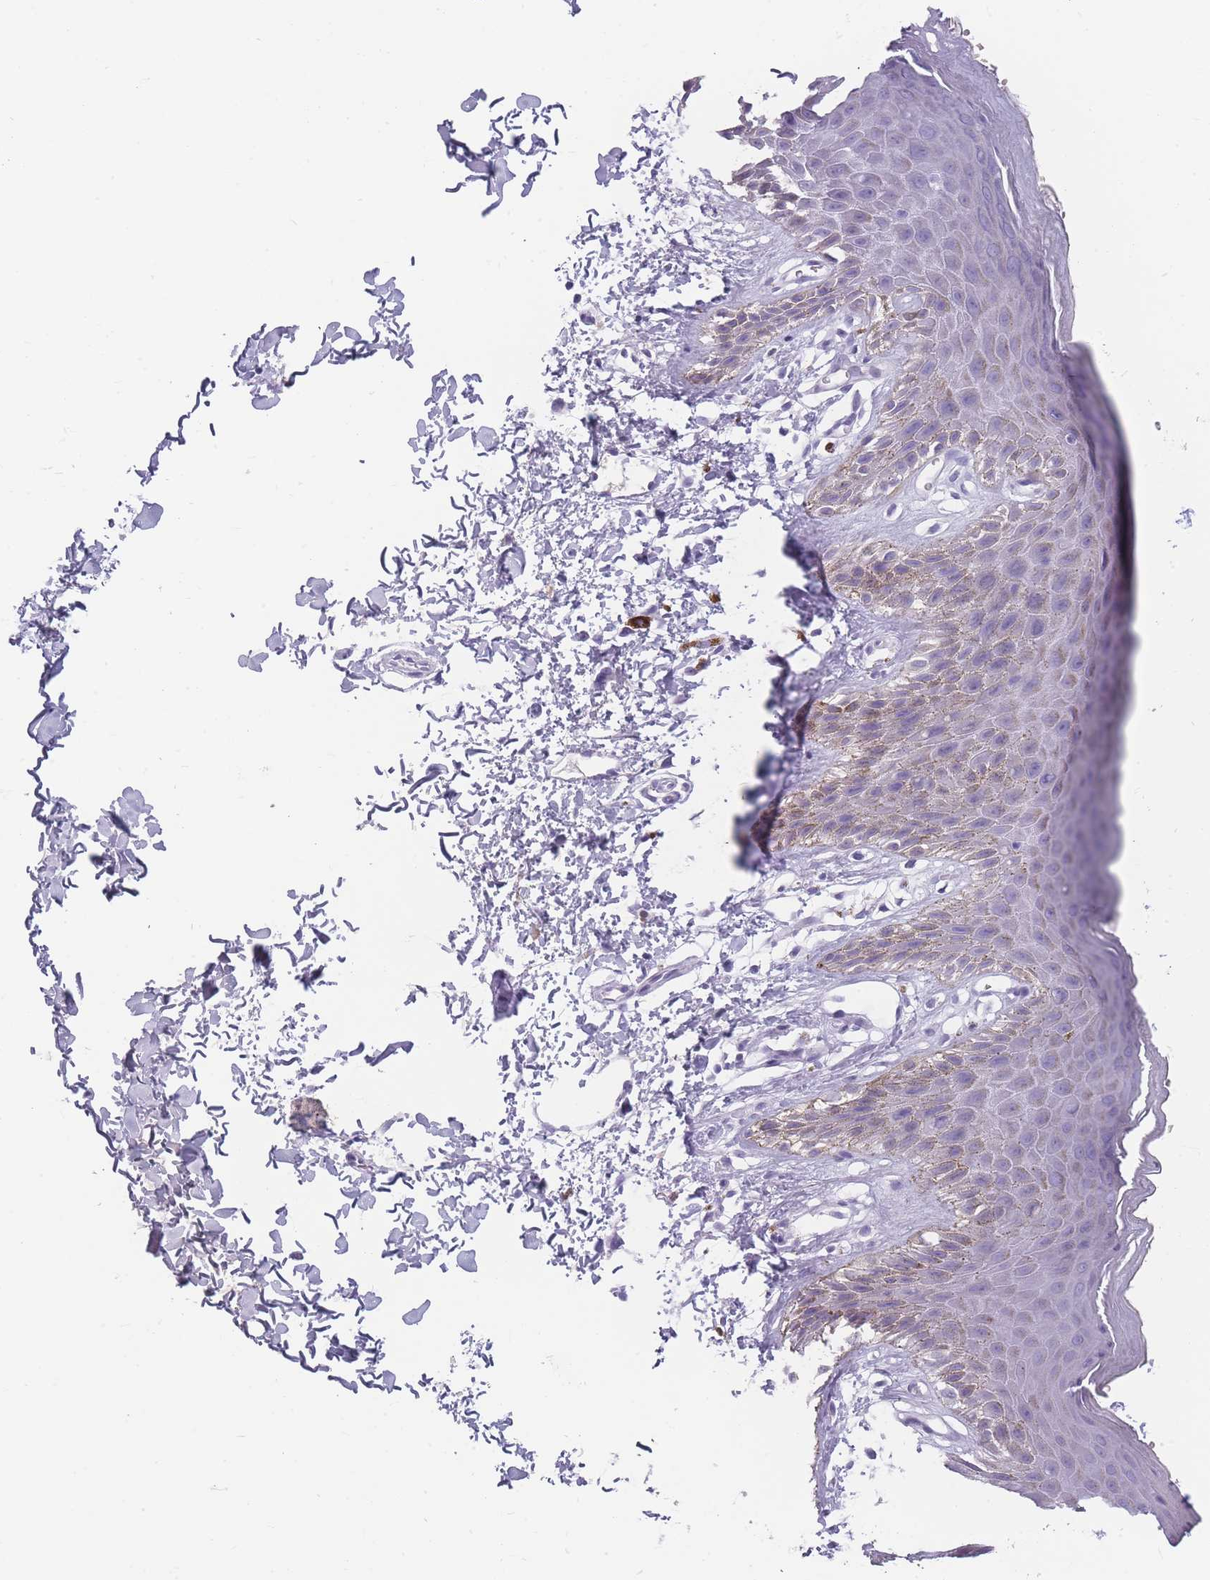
{"staining": {"intensity": "weak", "quantity": "<25%", "location": "cytoplasmic/membranous"}, "tissue": "skin", "cell_type": "Epidermal cells", "image_type": "normal", "snomed": [{"axis": "morphology", "description": "Normal tissue, NOS"}, {"axis": "topography", "description": "Anal"}], "caption": "Immunohistochemistry of unremarkable skin reveals no expression in epidermal cells. (Immunohistochemistry (ihc), brightfield microscopy, high magnification).", "gene": "CCNO", "patient": {"sex": "male", "age": 44}}